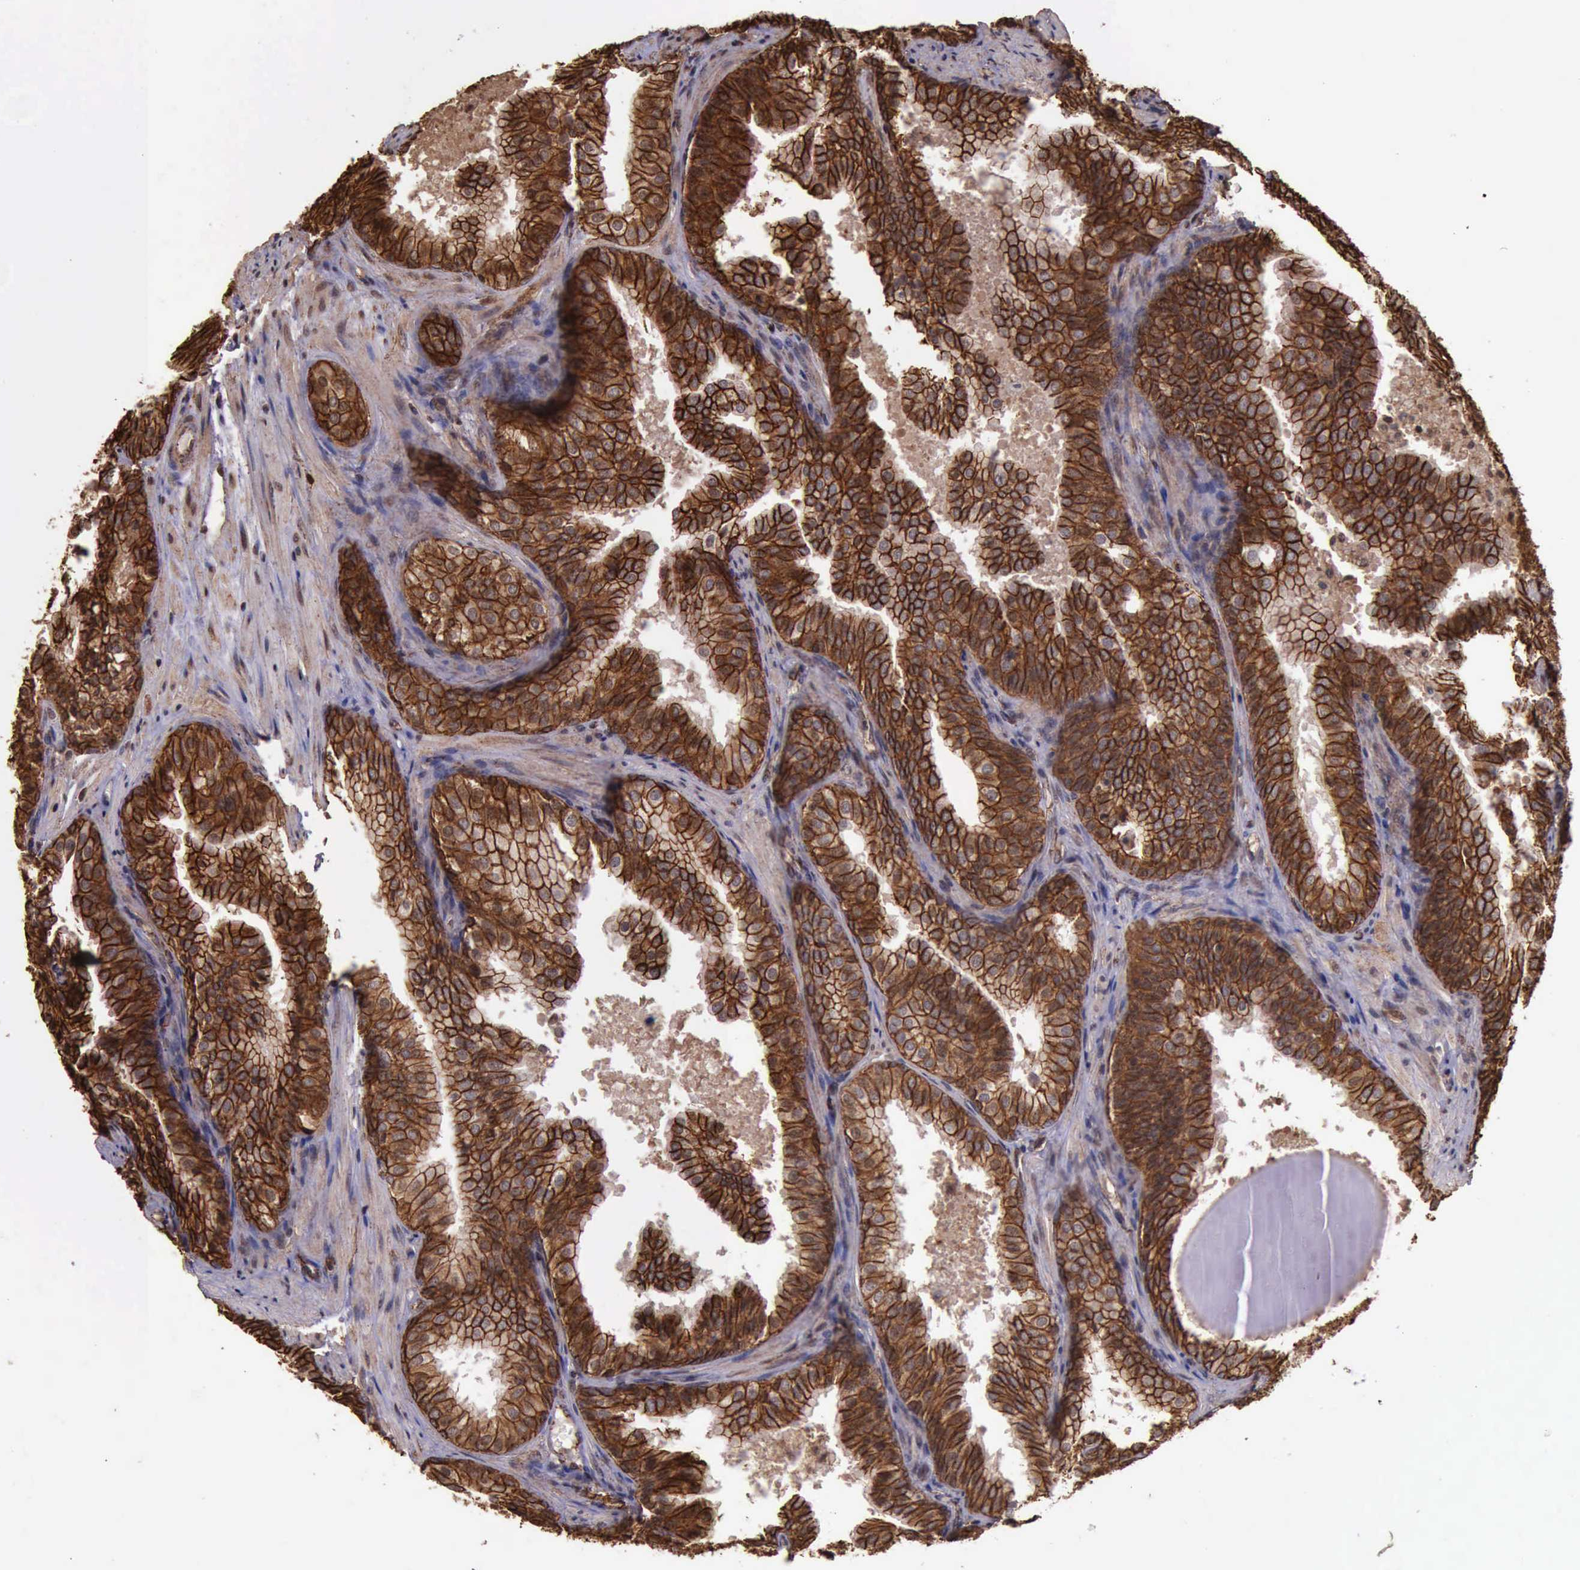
{"staining": {"intensity": "strong", "quantity": ">75%", "location": "cytoplasmic/membranous"}, "tissue": "prostate cancer", "cell_type": "Tumor cells", "image_type": "cancer", "snomed": [{"axis": "morphology", "description": "Adenocarcinoma, Low grade"}, {"axis": "topography", "description": "Prostate"}], "caption": "A brown stain labels strong cytoplasmic/membranous positivity of a protein in prostate adenocarcinoma (low-grade) tumor cells.", "gene": "CTNNB1", "patient": {"sex": "male", "age": 69}}